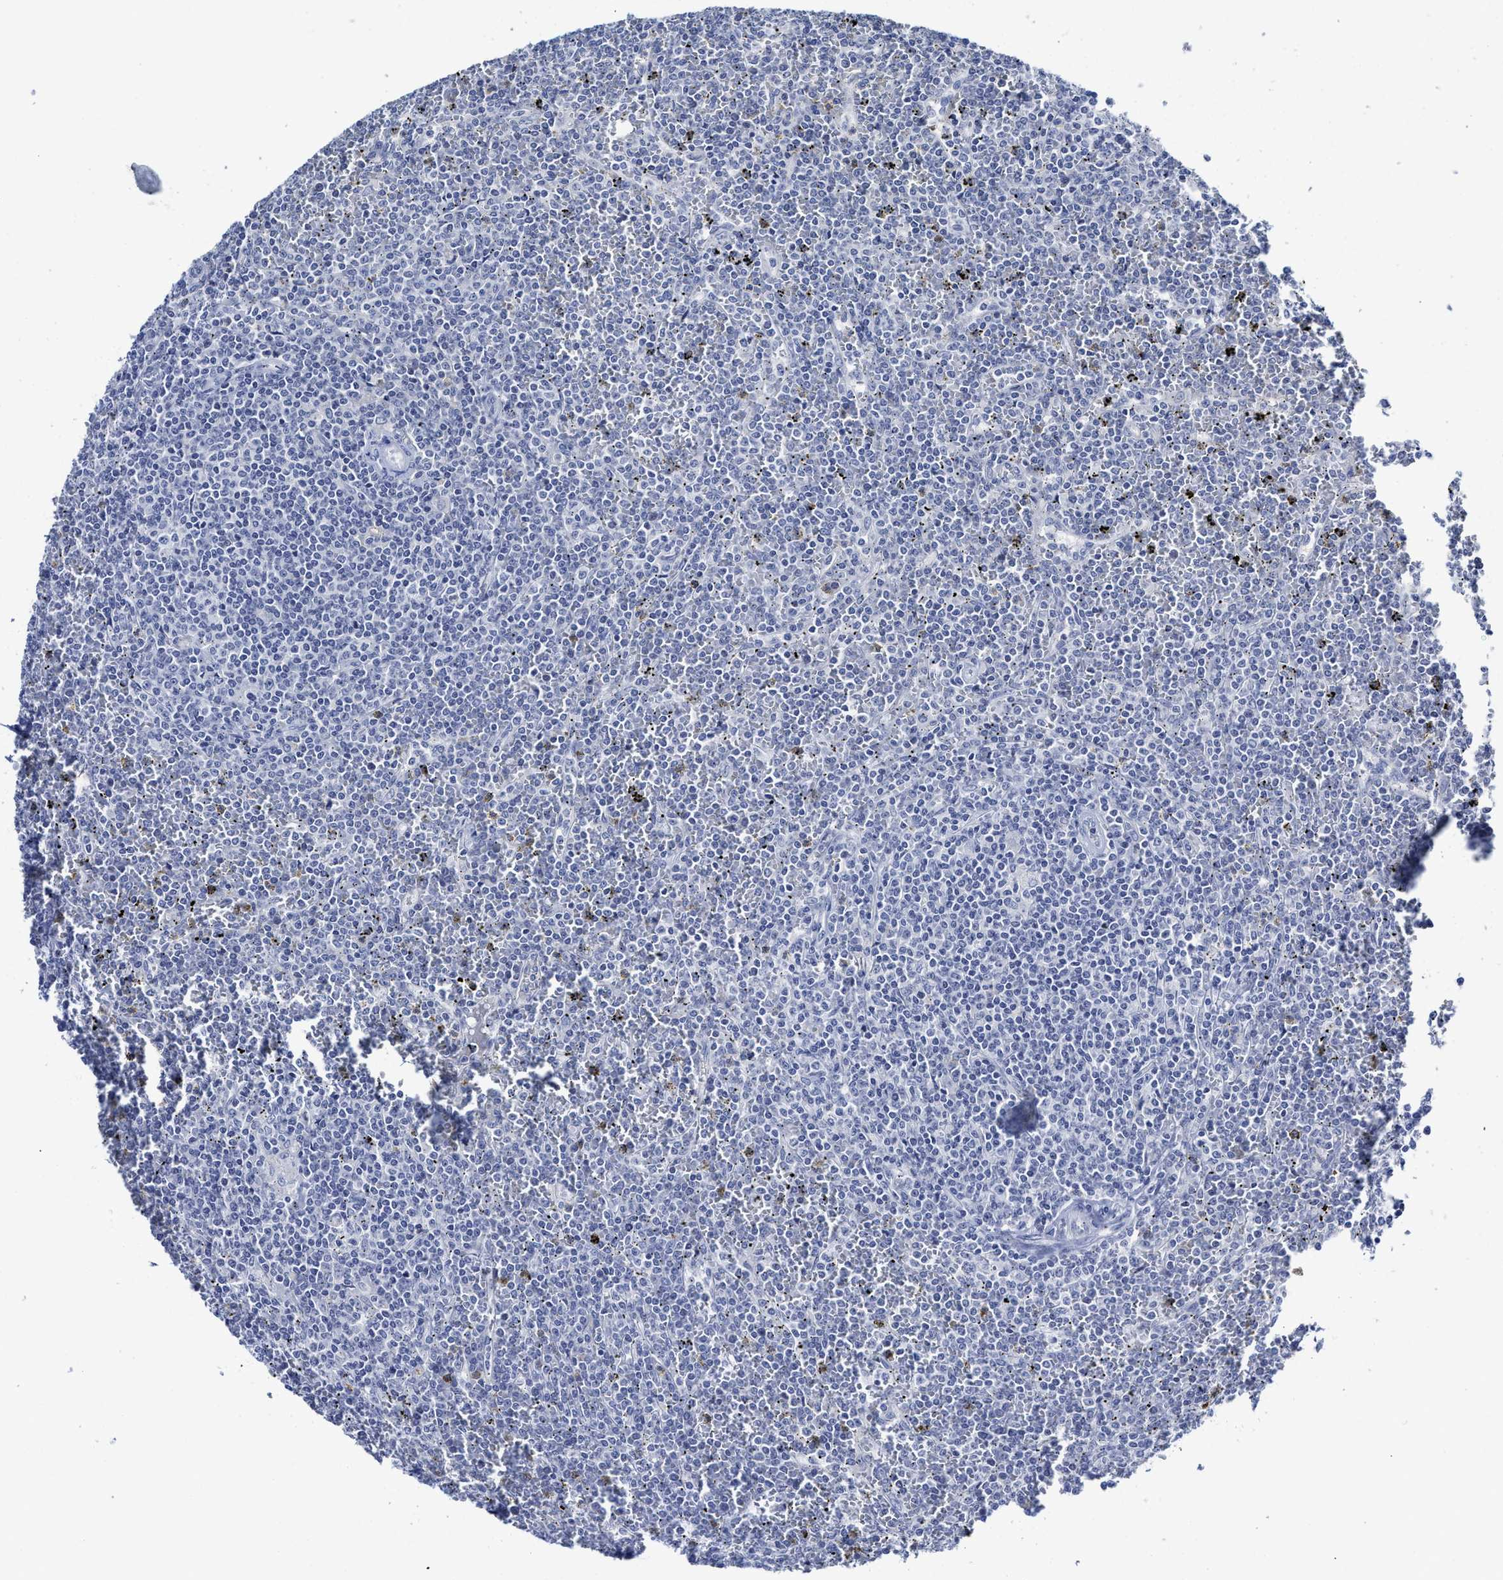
{"staining": {"intensity": "negative", "quantity": "none", "location": "none"}, "tissue": "lymphoma", "cell_type": "Tumor cells", "image_type": "cancer", "snomed": [{"axis": "morphology", "description": "Malignant lymphoma, non-Hodgkin's type, Low grade"}, {"axis": "topography", "description": "Spleen"}], "caption": "DAB (3,3'-diaminobenzidine) immunohistochemical staining of low-grade malignant lymphoma, non-Hodgkin's type exhibits no significant positivity in tumor cells.", "gene": "C2", "patient": {"sex": "female", "age": 19}}